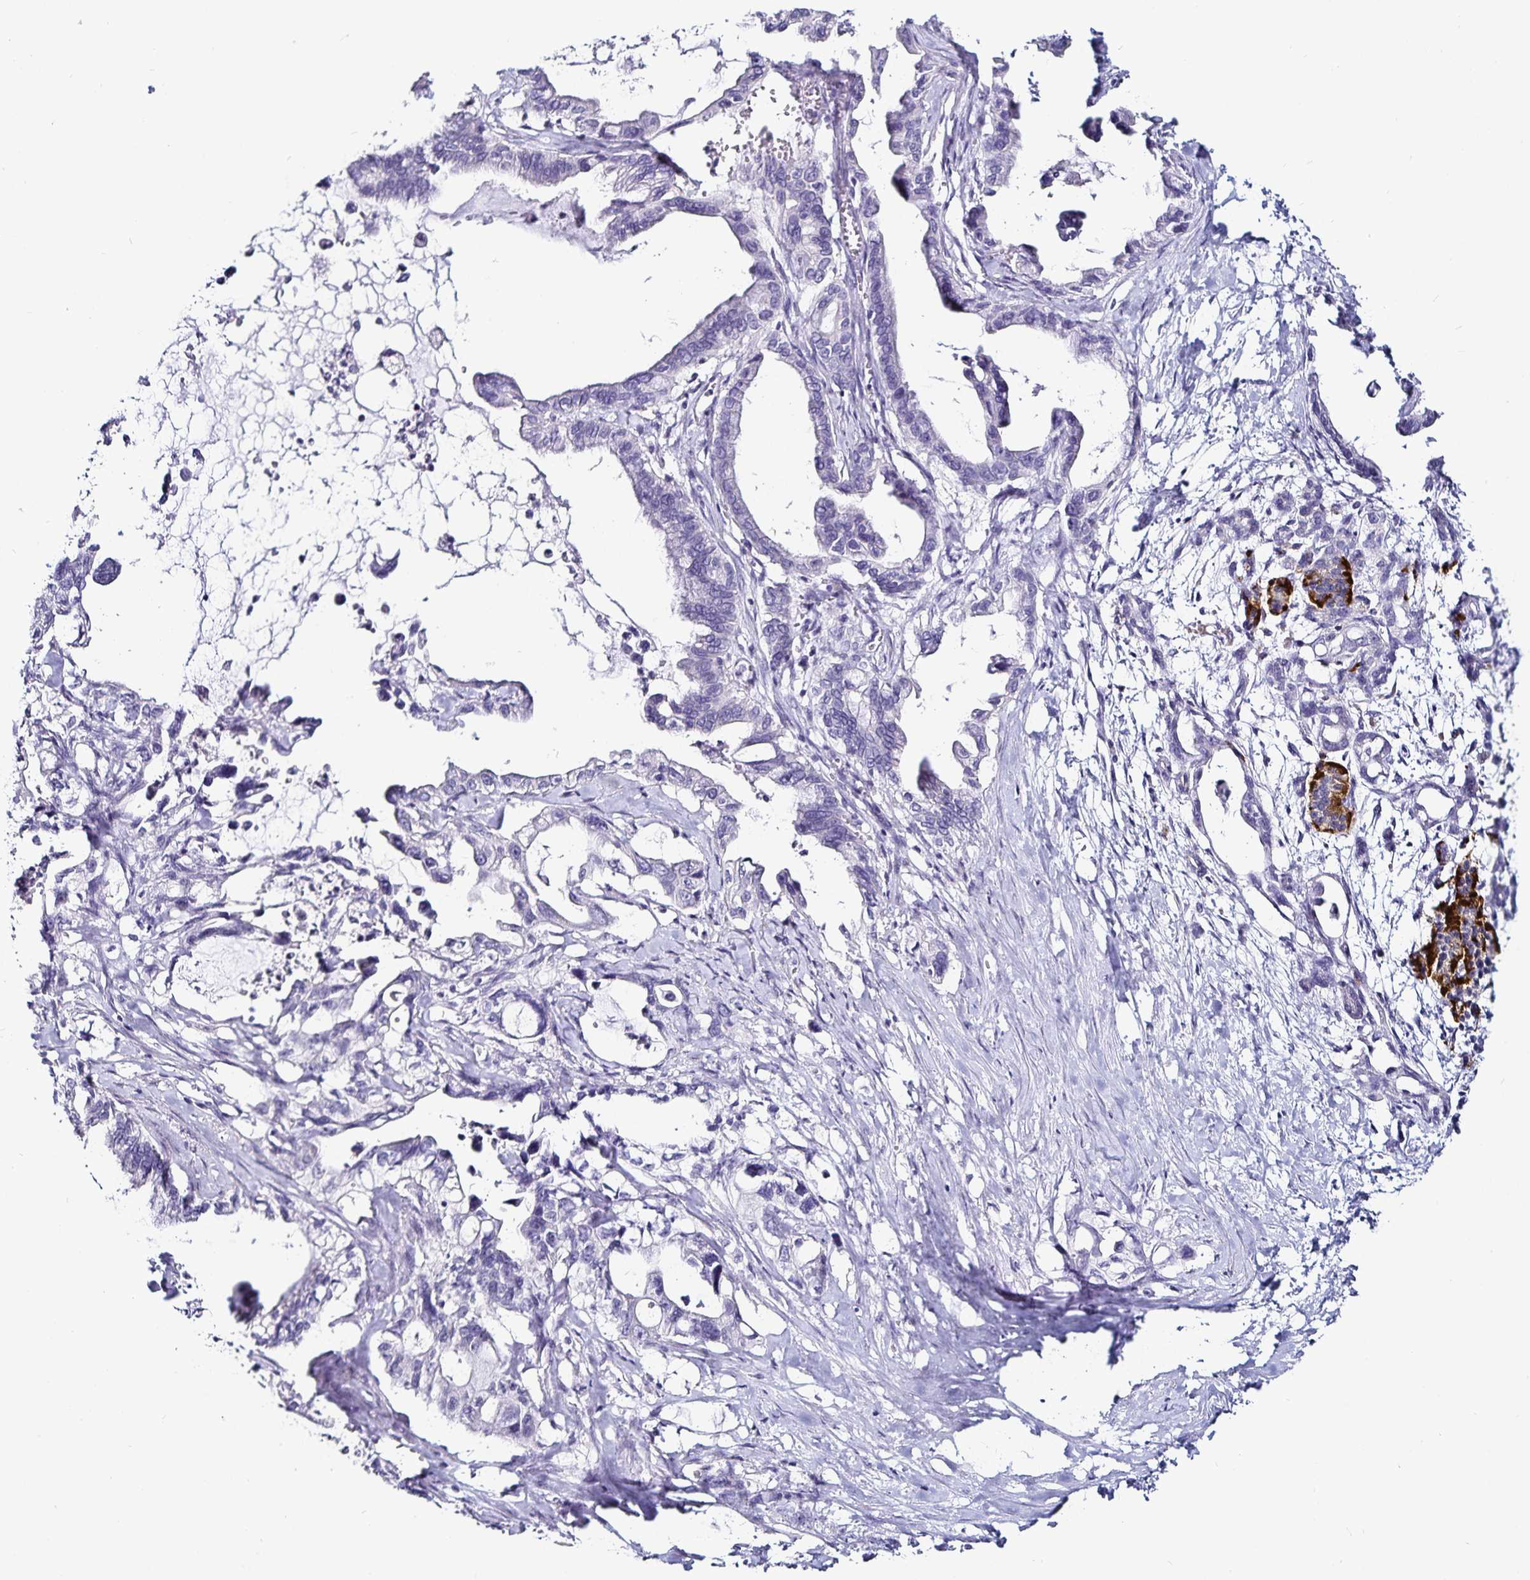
{"staining": {"intensity": "negative", "quantity": "none", "location": "none"}, "tissue": "pancreatic cancer", "cell_type": "Tumor cells", "image_type": "cancer", "snomed": [{"axis": "morphology", "description": "Adenocarcinoma, NOS"}, {"axis": "topography", "description": "Pancreas"}], "caption": "Micrograph shows no protein expression in tumor cells of pancreatic cancer (adenocarcinoma) tissue.", "gene": "TSPAN7", "patient": {"sex": "male", "age": 61}}